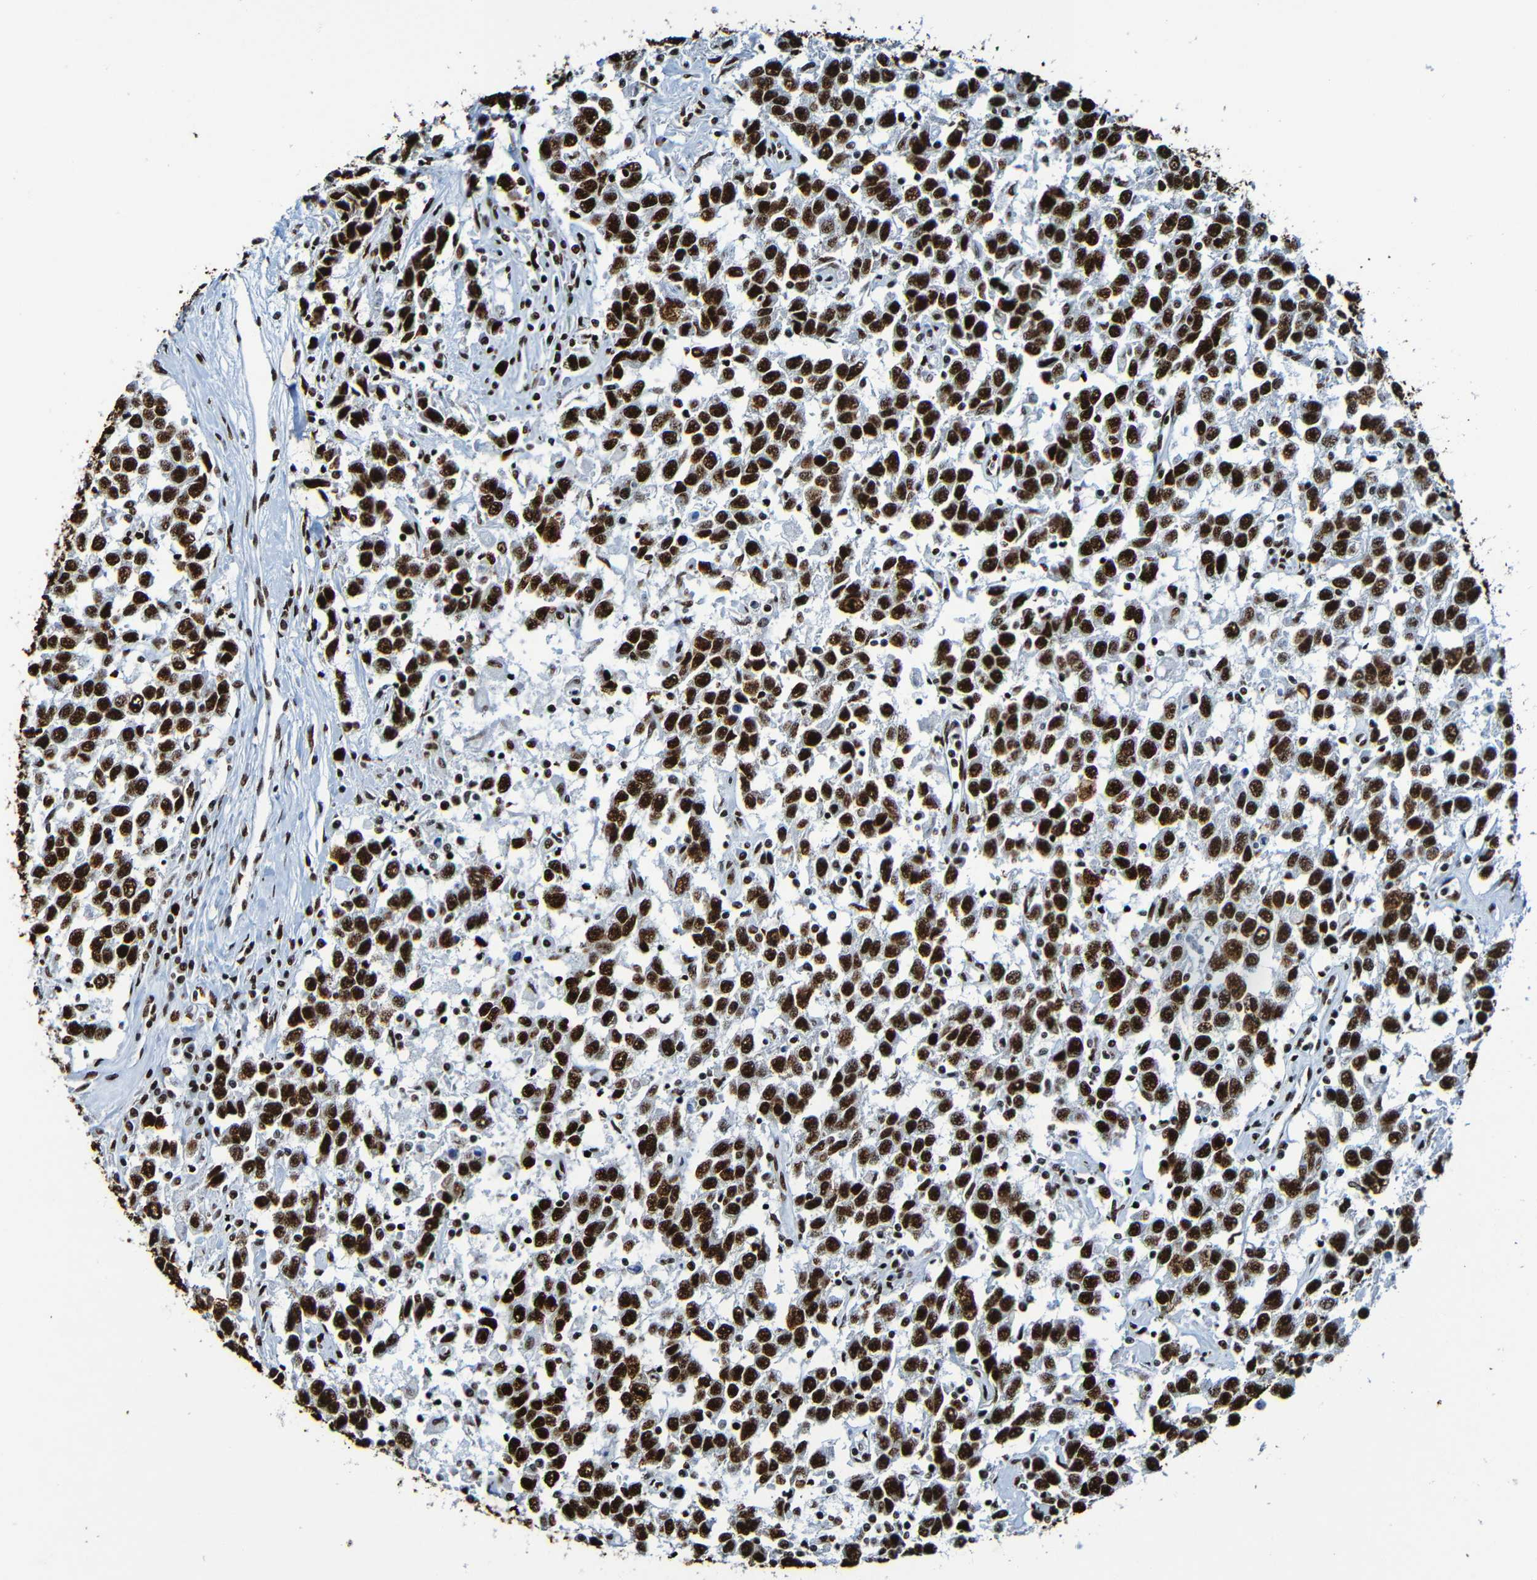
{"staining": {"intensity": "strong", "quantity": ">75%", "location": "nuclear"}, "tissue": "testis cancer", "cell_type": "Tumor cells", "image_type": "cancer", "snomed": [{"axis": "morphology", "description": "Seminoma, NOS"}, {"axis": "topography", "description": "Testis"}], "caption": "A brown stain highlights strong nuclear staining of a protein in human testis cancer (seminoma) tumor cells. (DAB = brown stain, brightfield microscopy at high magnification).", "gene": "SRSF3", "patient": {"sex": "male", "age": 41}}